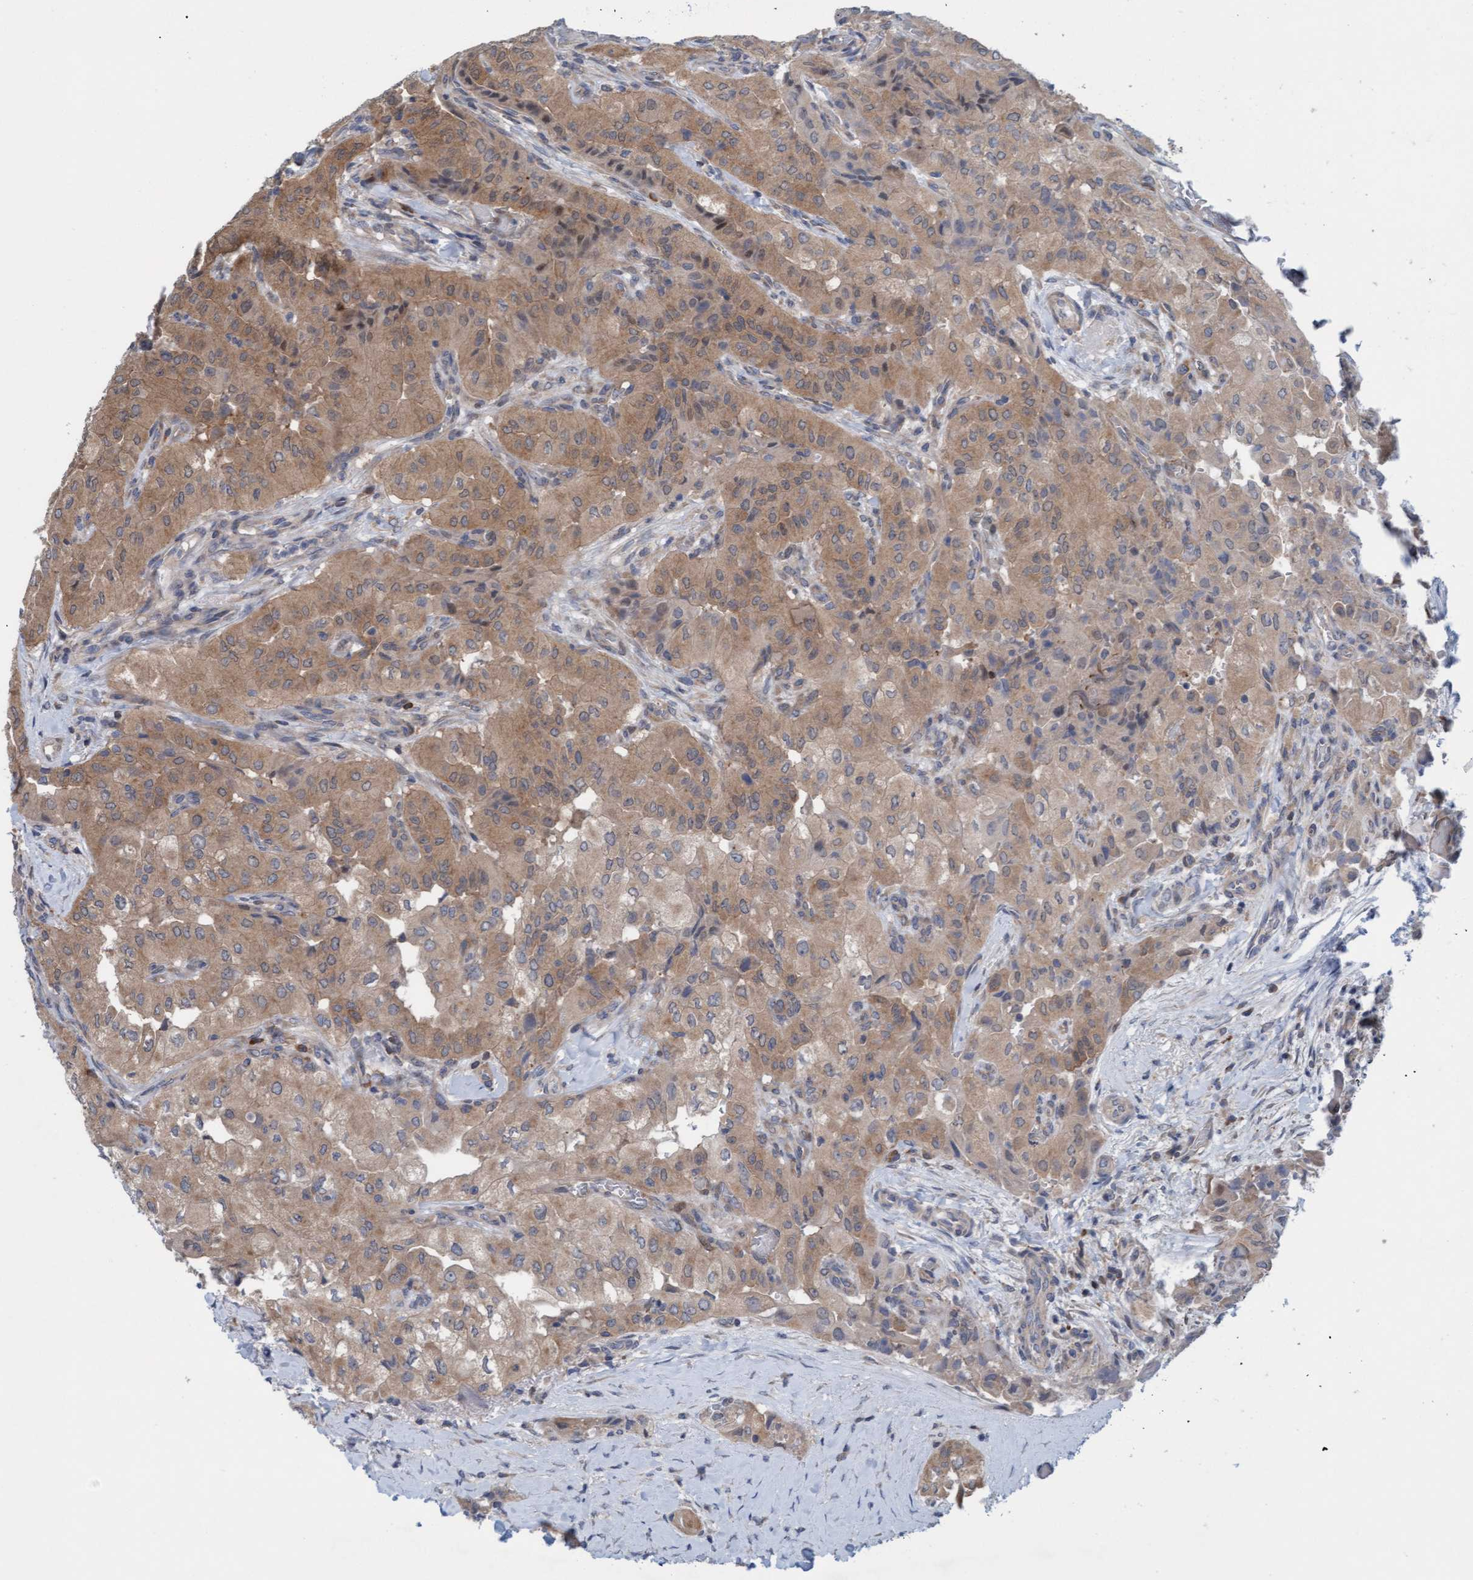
{"staining": {"intensity": "weak", "quantity": ">75%", "location": "cytoplasmic/membranous"}, "tissue": "thyroid cancer", "cell_type": "Tumor cells", "image_type": "cancer", "snomed": [{"axis": "morphology", "description": "Papillary adenocarcinoma, NOS"}, {"axis": "topography", "description": "Thyroid gland"}], "caption": "DAB immunohistochemical staining of human thyroid papillary adenocarcinoma demonstrates weak cytoplasmic/membranous protein staining in about >75% of tumor cells.", "gene": "KLHL25", "patient": {"sex": "female", "age": 59}}